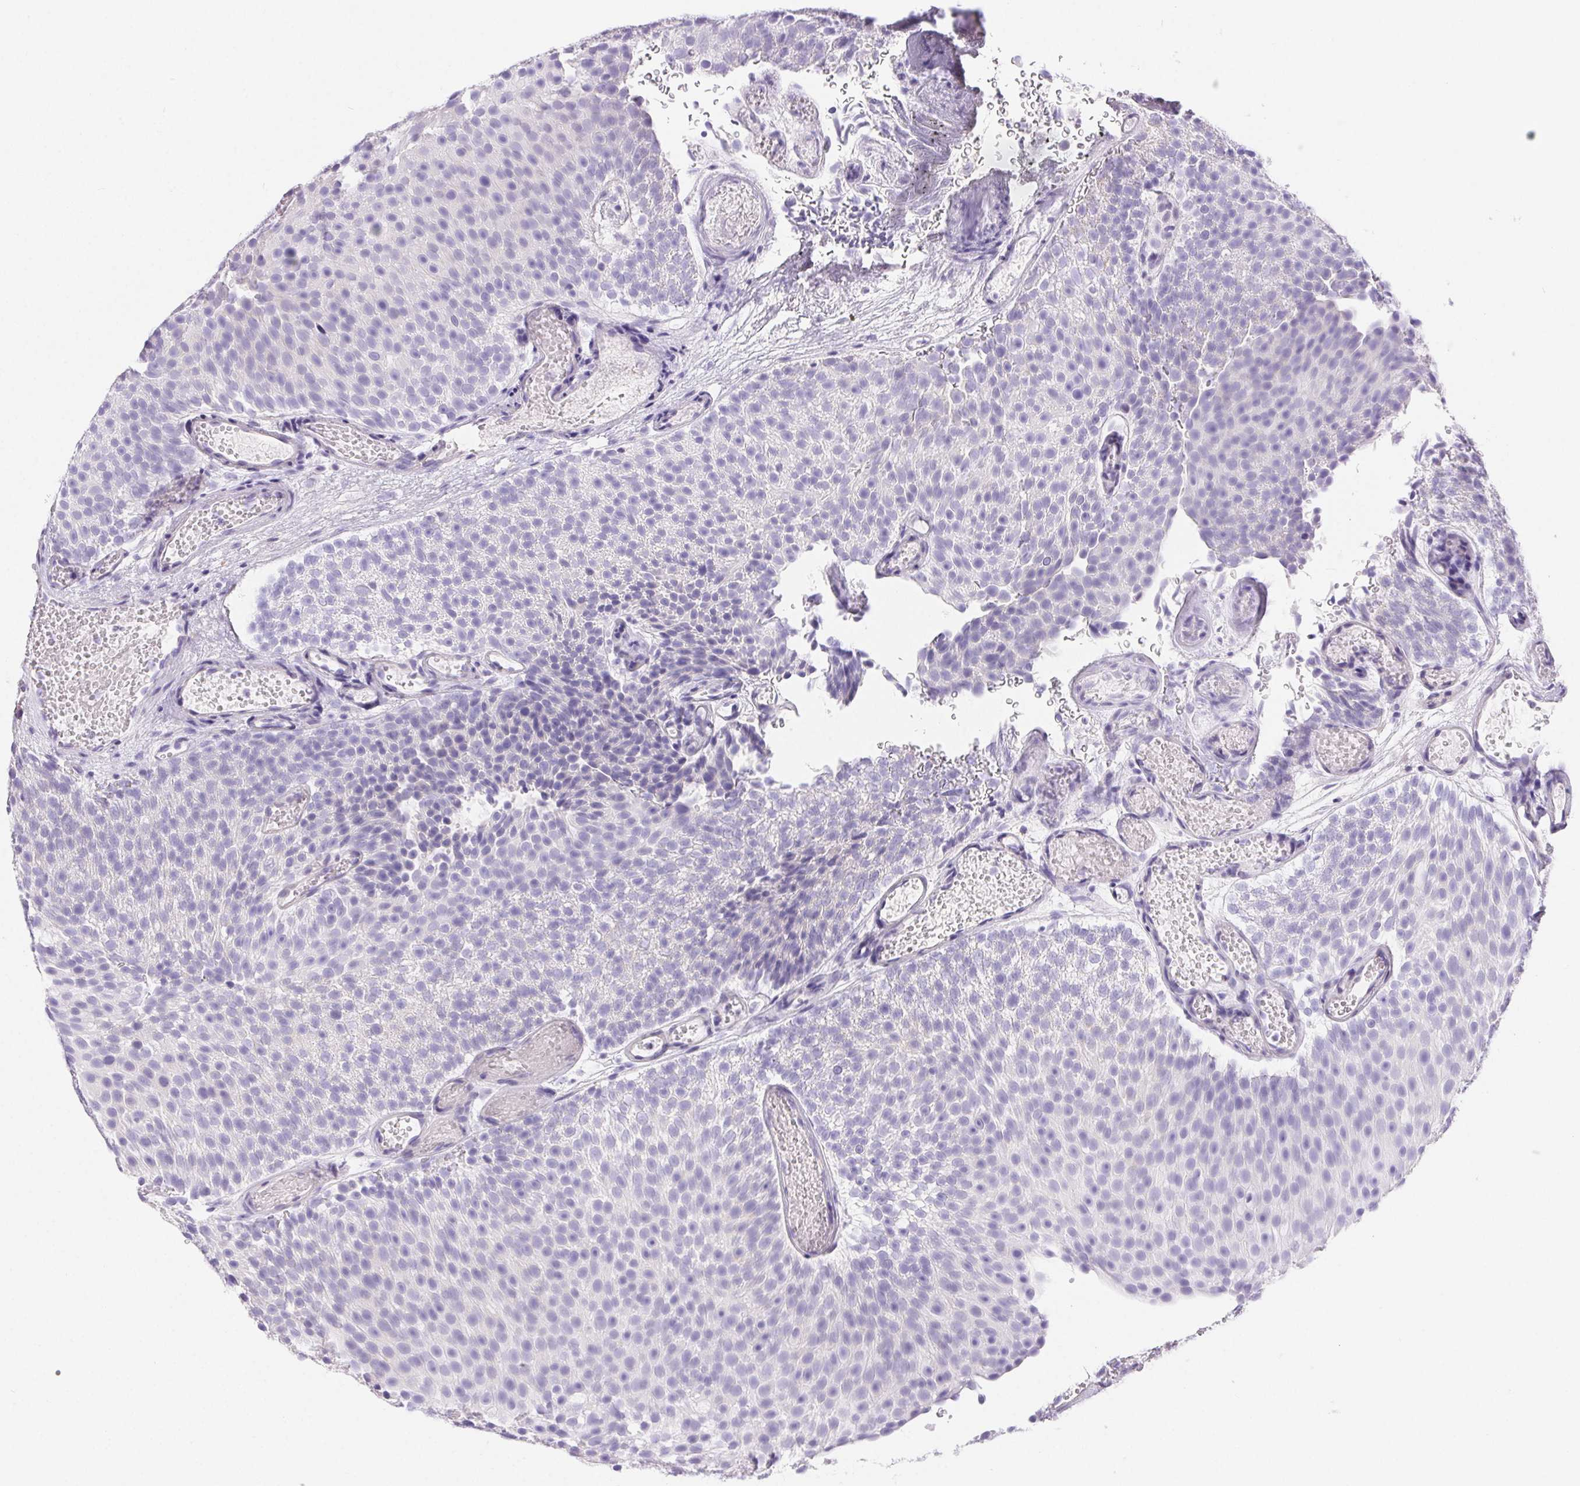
{"staining": {"intensity": "negative", "quantity": "none", "location": "none"}, "tissue": "urothelial cancer", "cell_type": "Tumor cells", "image_type": "cancer", "snomed": [{"axis": "morphology", "description": "Urothelial carcinoma, Low grade"}, {"axis": "topography", "description": "Urinary bladder"}], "caption": "Protein analysis of urothelial cancer reveals no significant expression in tumor cells.", "gene": "PNLIP", "patient": {"sex": "male", "age": 78}}